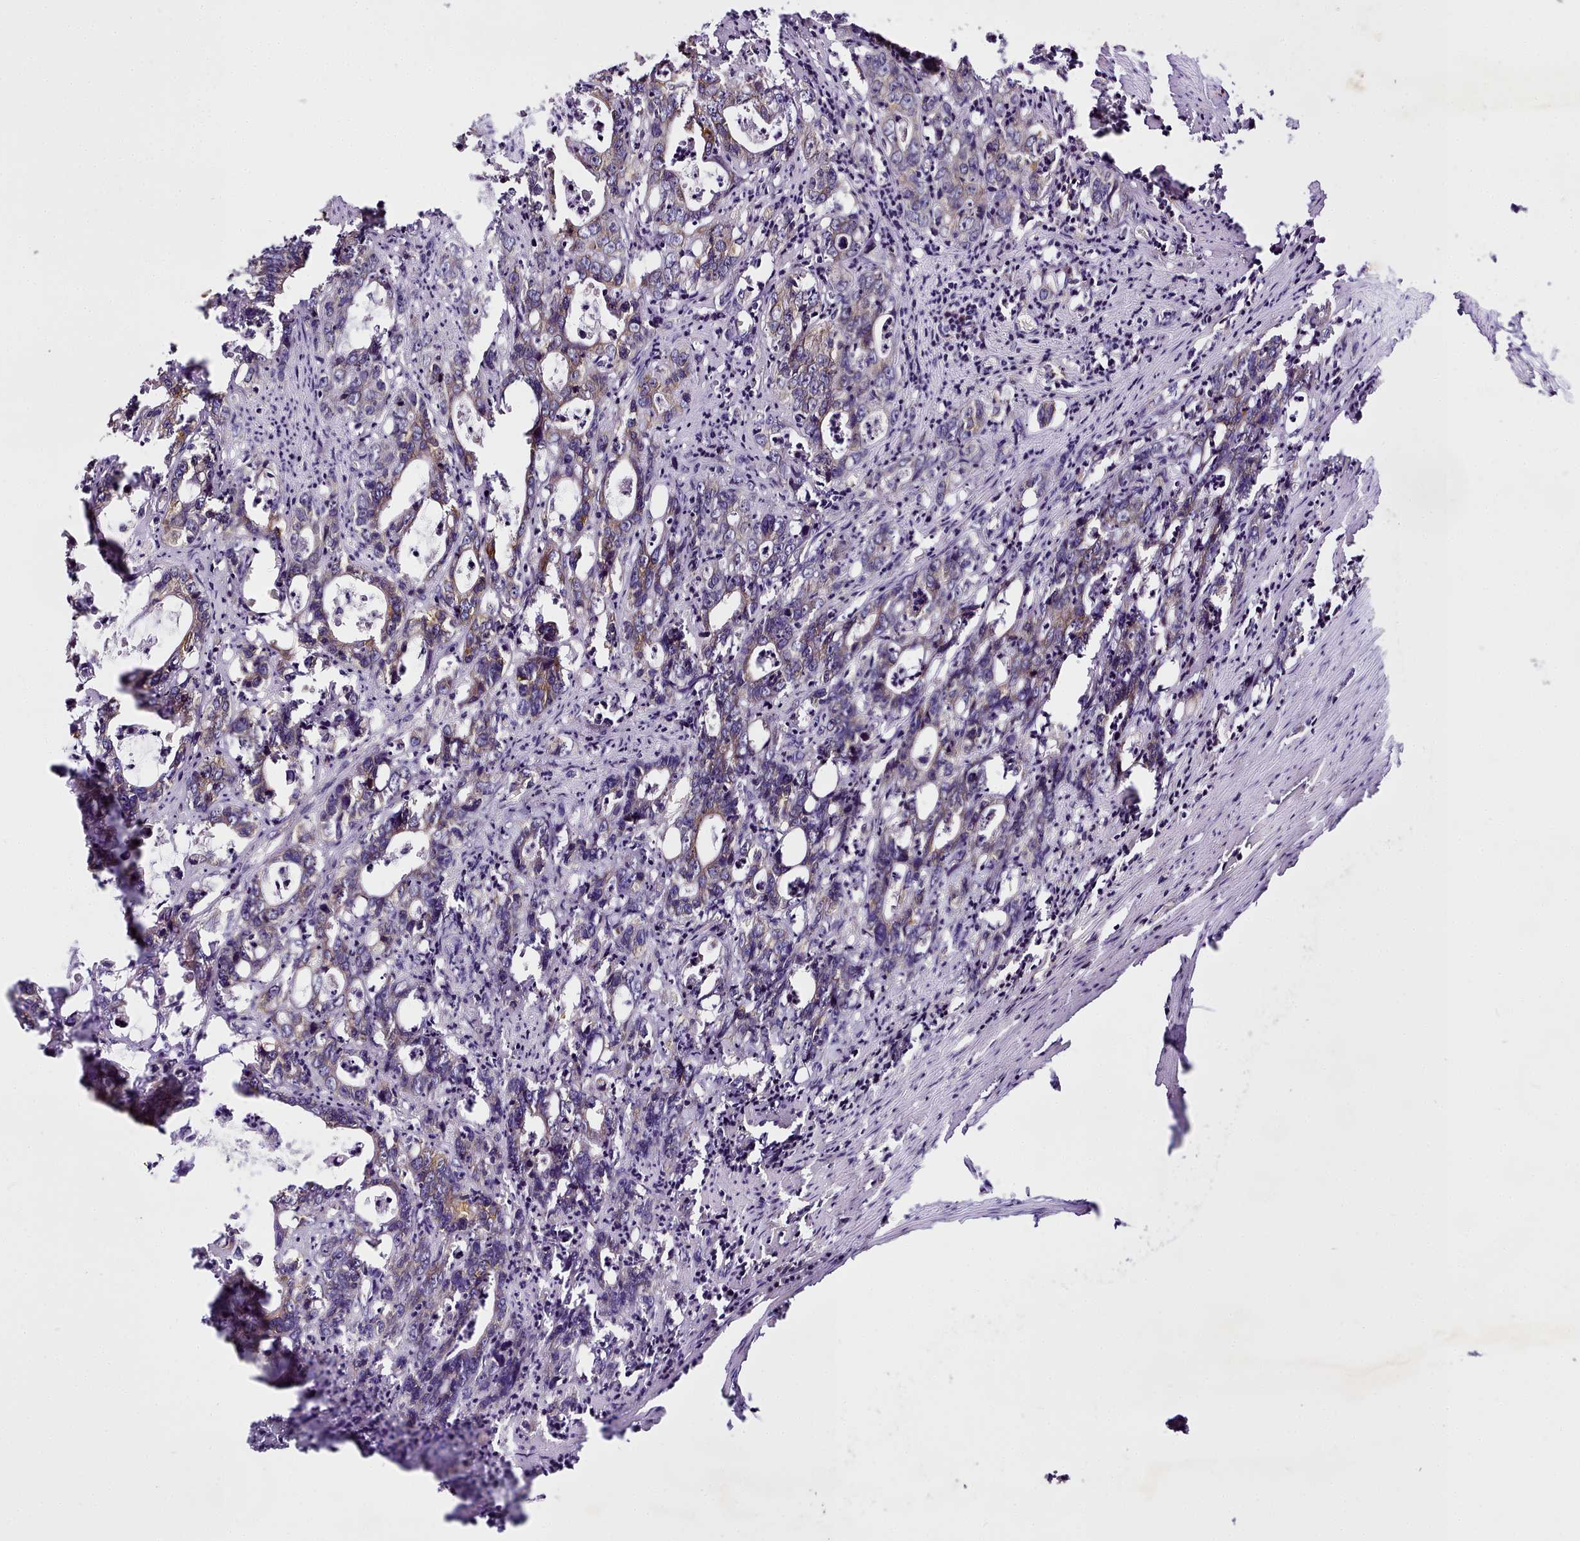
{"staining": {"intensity": "weak", "quantity": "25%-75%", "location": "cytoplasmic/membranous"}, "tissue": "colorectal cancer", "cell_type": "Tumor cells", "image_type": "cancer", "snomed": [{"axis": "morphology", "description": "Adenocarcinoma, NOS"}, {"axis": "topography", "description": "Colon"}], "caption": "Protein expression analysis of colorectal cancer demonstrates weak cytoplasmic/membranous expression in about 25%-75% of tumor cells. The staining is performed using DAB brown chromogen to label protein expression. The nuclei are counter-stained blue using hematoxylin.", "gene": "NBPF1", "patient": {"sex": "female", "age": 75}}